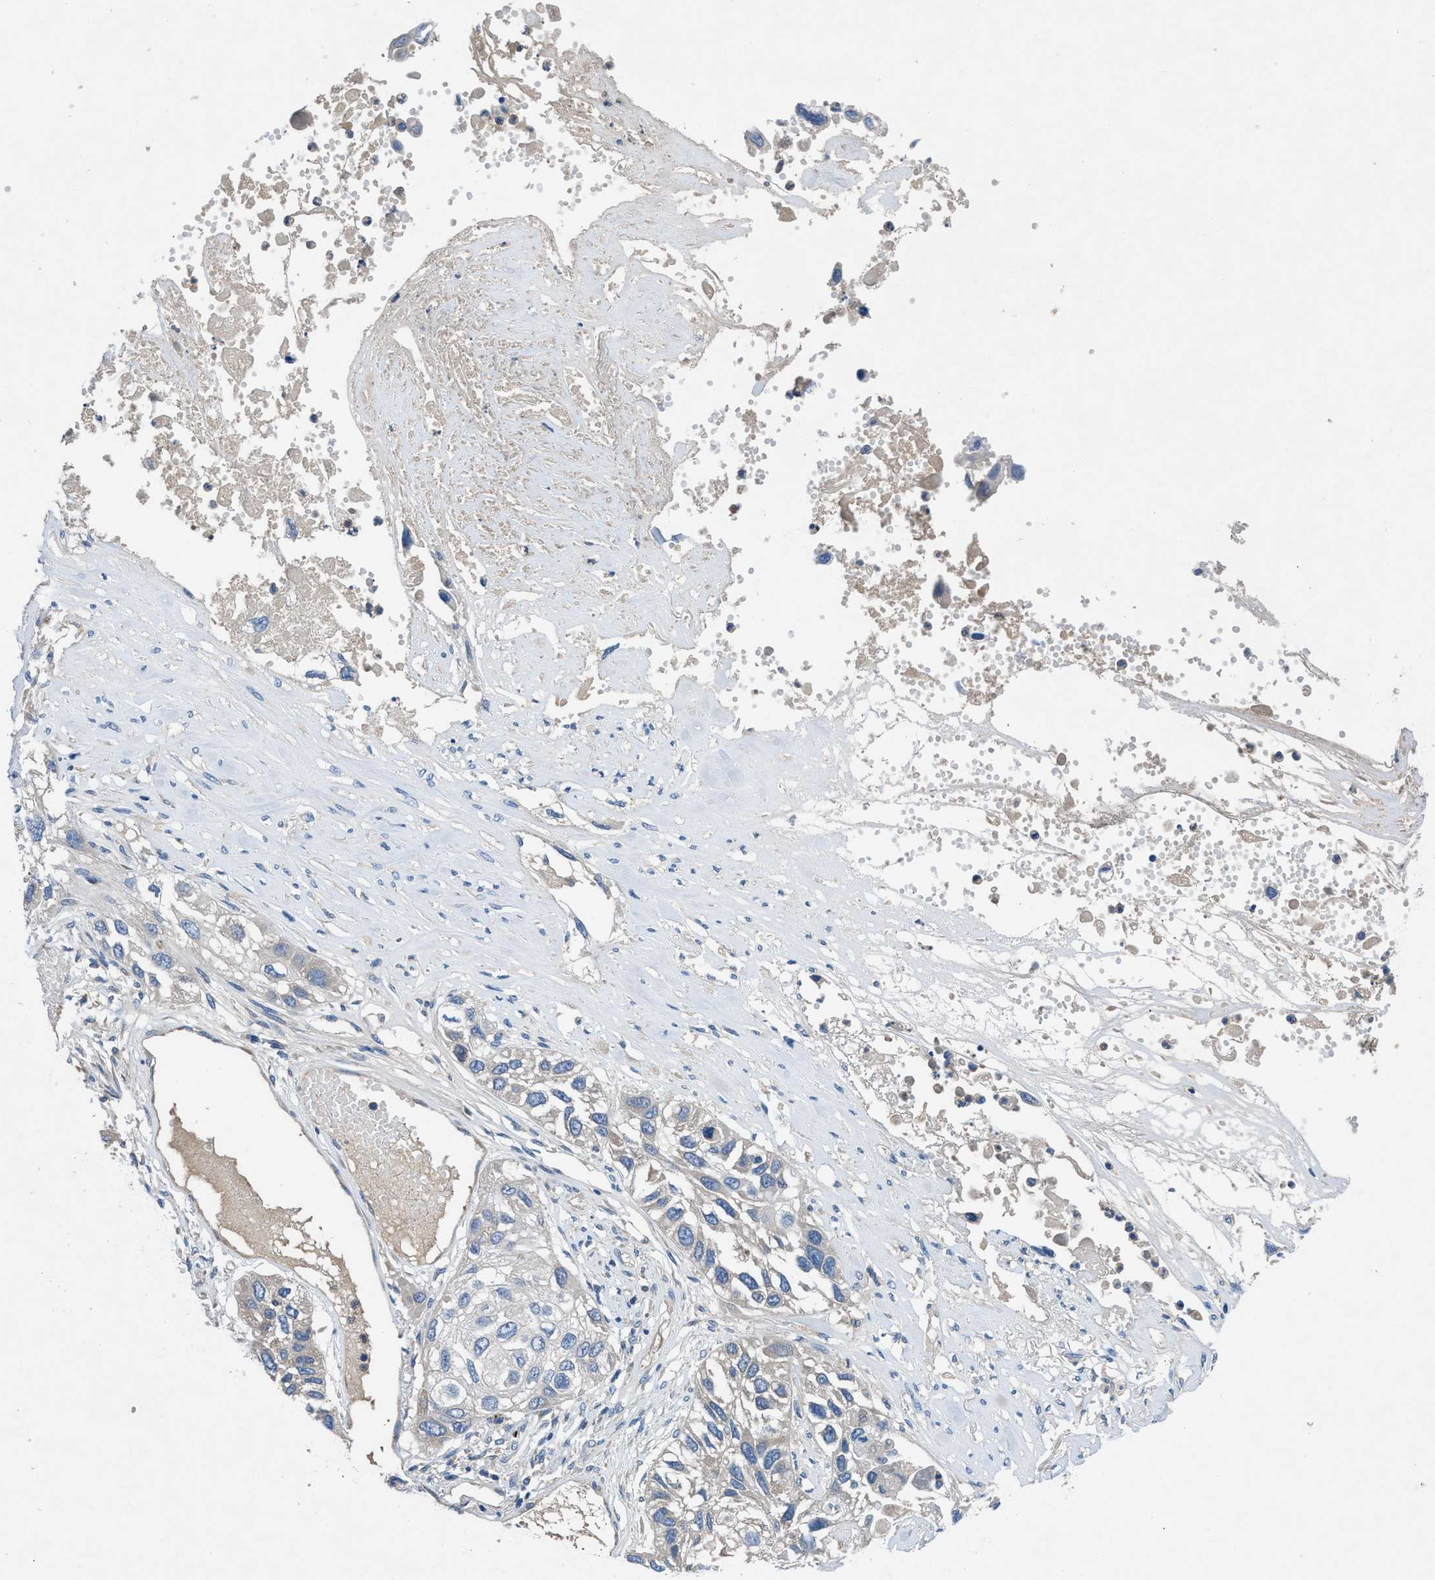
{"staining": {"intensity": "negative", "quantity": "none", "location": "none"}, "tissue": "lung cancer", "cell_type": "Tumor cells", "image_type": "cancer", "snomed": [{"axis": "morphology", "description": "Squamous cell carcinoma, NOS"}, {"axis": "topography", "description": "Lung"}], "caption": "Immunohistochemical staining of human lung squamous cell carcinoma displays no significant staining in tumor cells.", "gene": "PGR", "patient": {"sex": "male", "age": 71}}